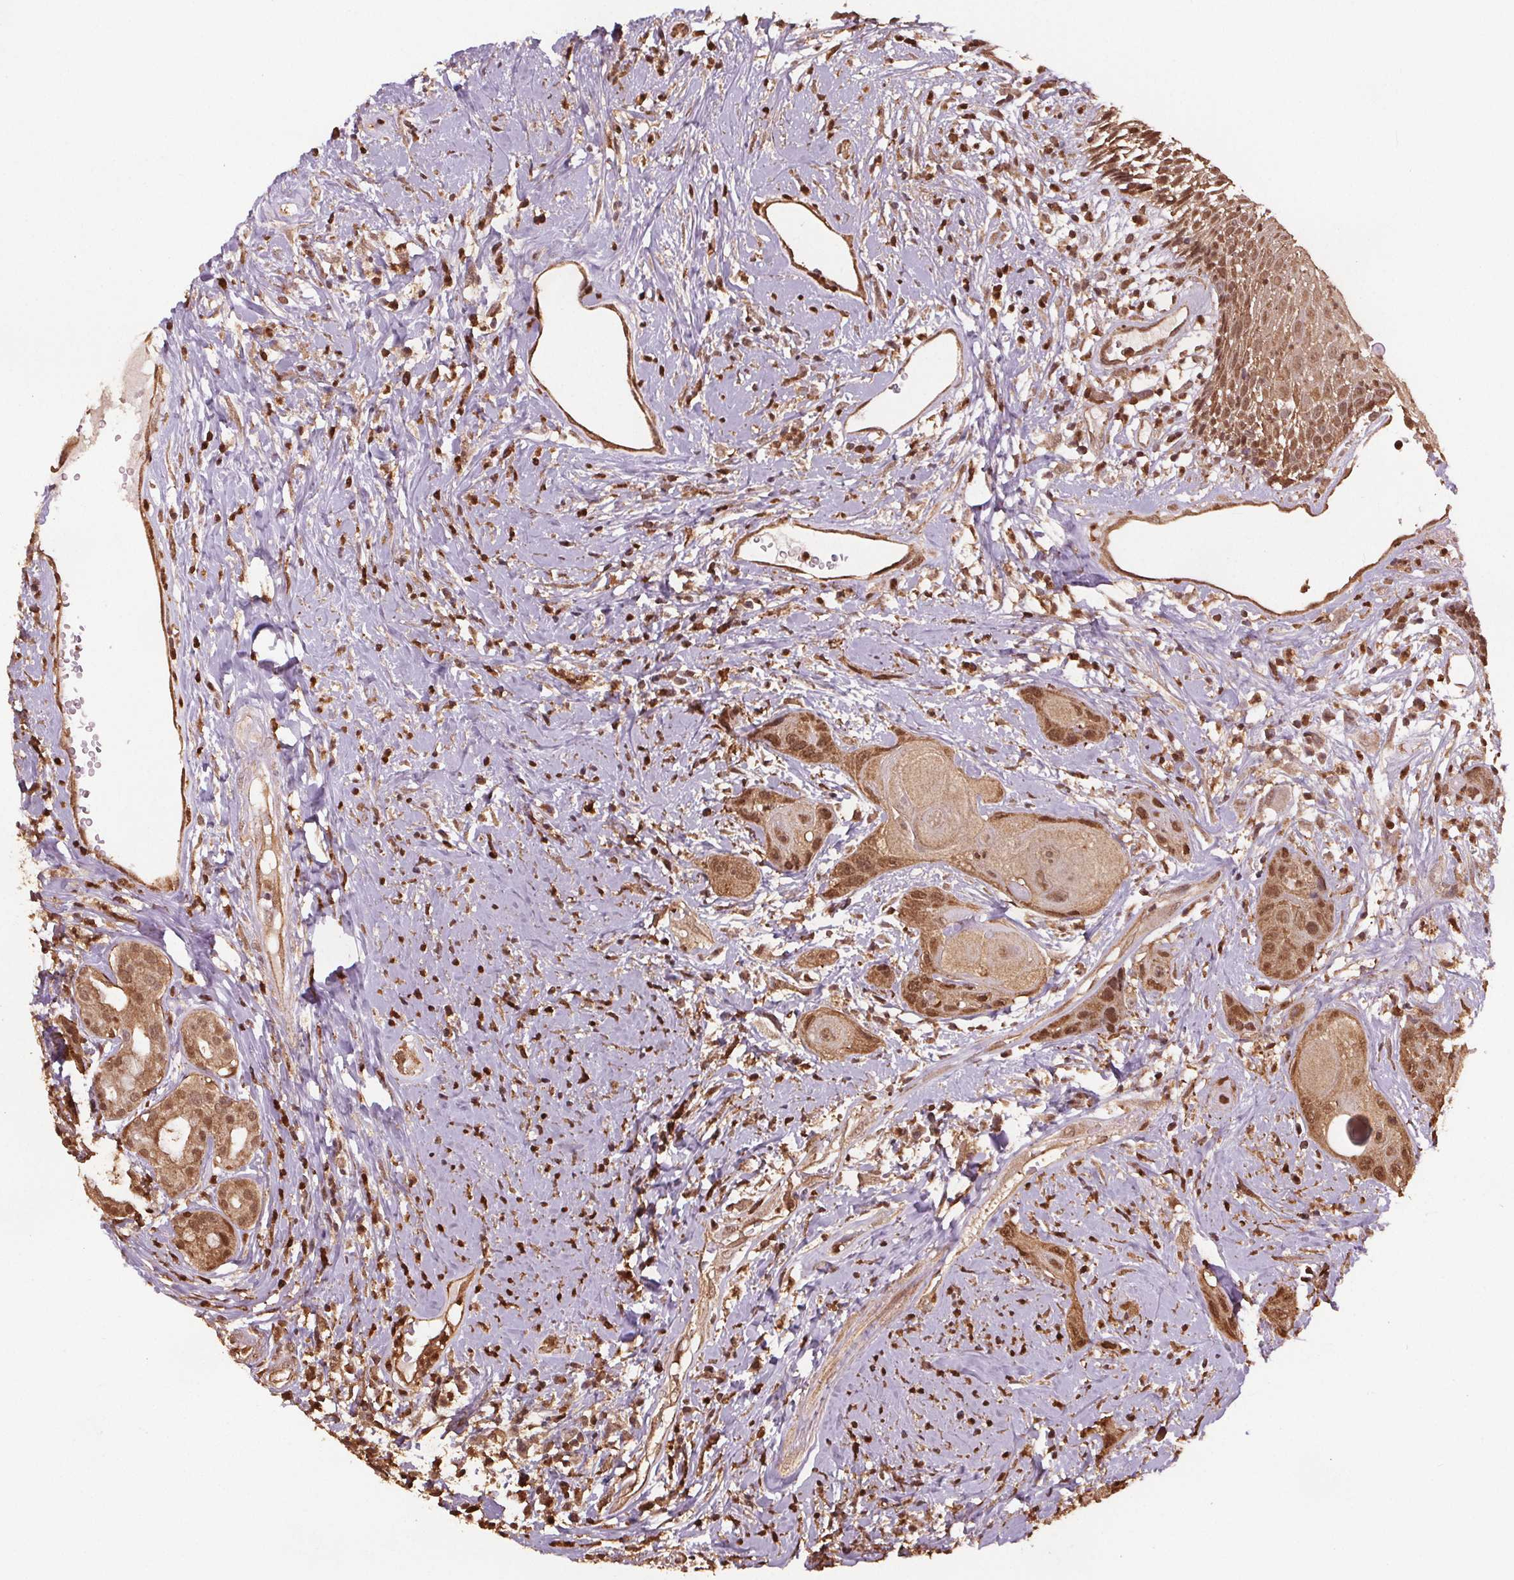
{"staining": {"intensity": "moderate", "quantity": ">75%", "location": "cytoplasmic/membranous,nuclear"}, "tissue": "head and neck cancer", "cell_type": "Tumor cells", "image_type": "cancer", "snomed": [{"axis": "morphology", "description": "Squamous cell carcinoma, NOS"}, {"axis": "topography", "description": "Head-Neck"}], "caption": "Approximately >75% of tumor cells in human head and neck squamous cell carcinoma reveal moderate cytoplasmic/membranous and nuclear protein expression as visualized by brown immunohistochemical staining.", "gene": "ENO1", "patient": {"sex": "male", "age": 57}}